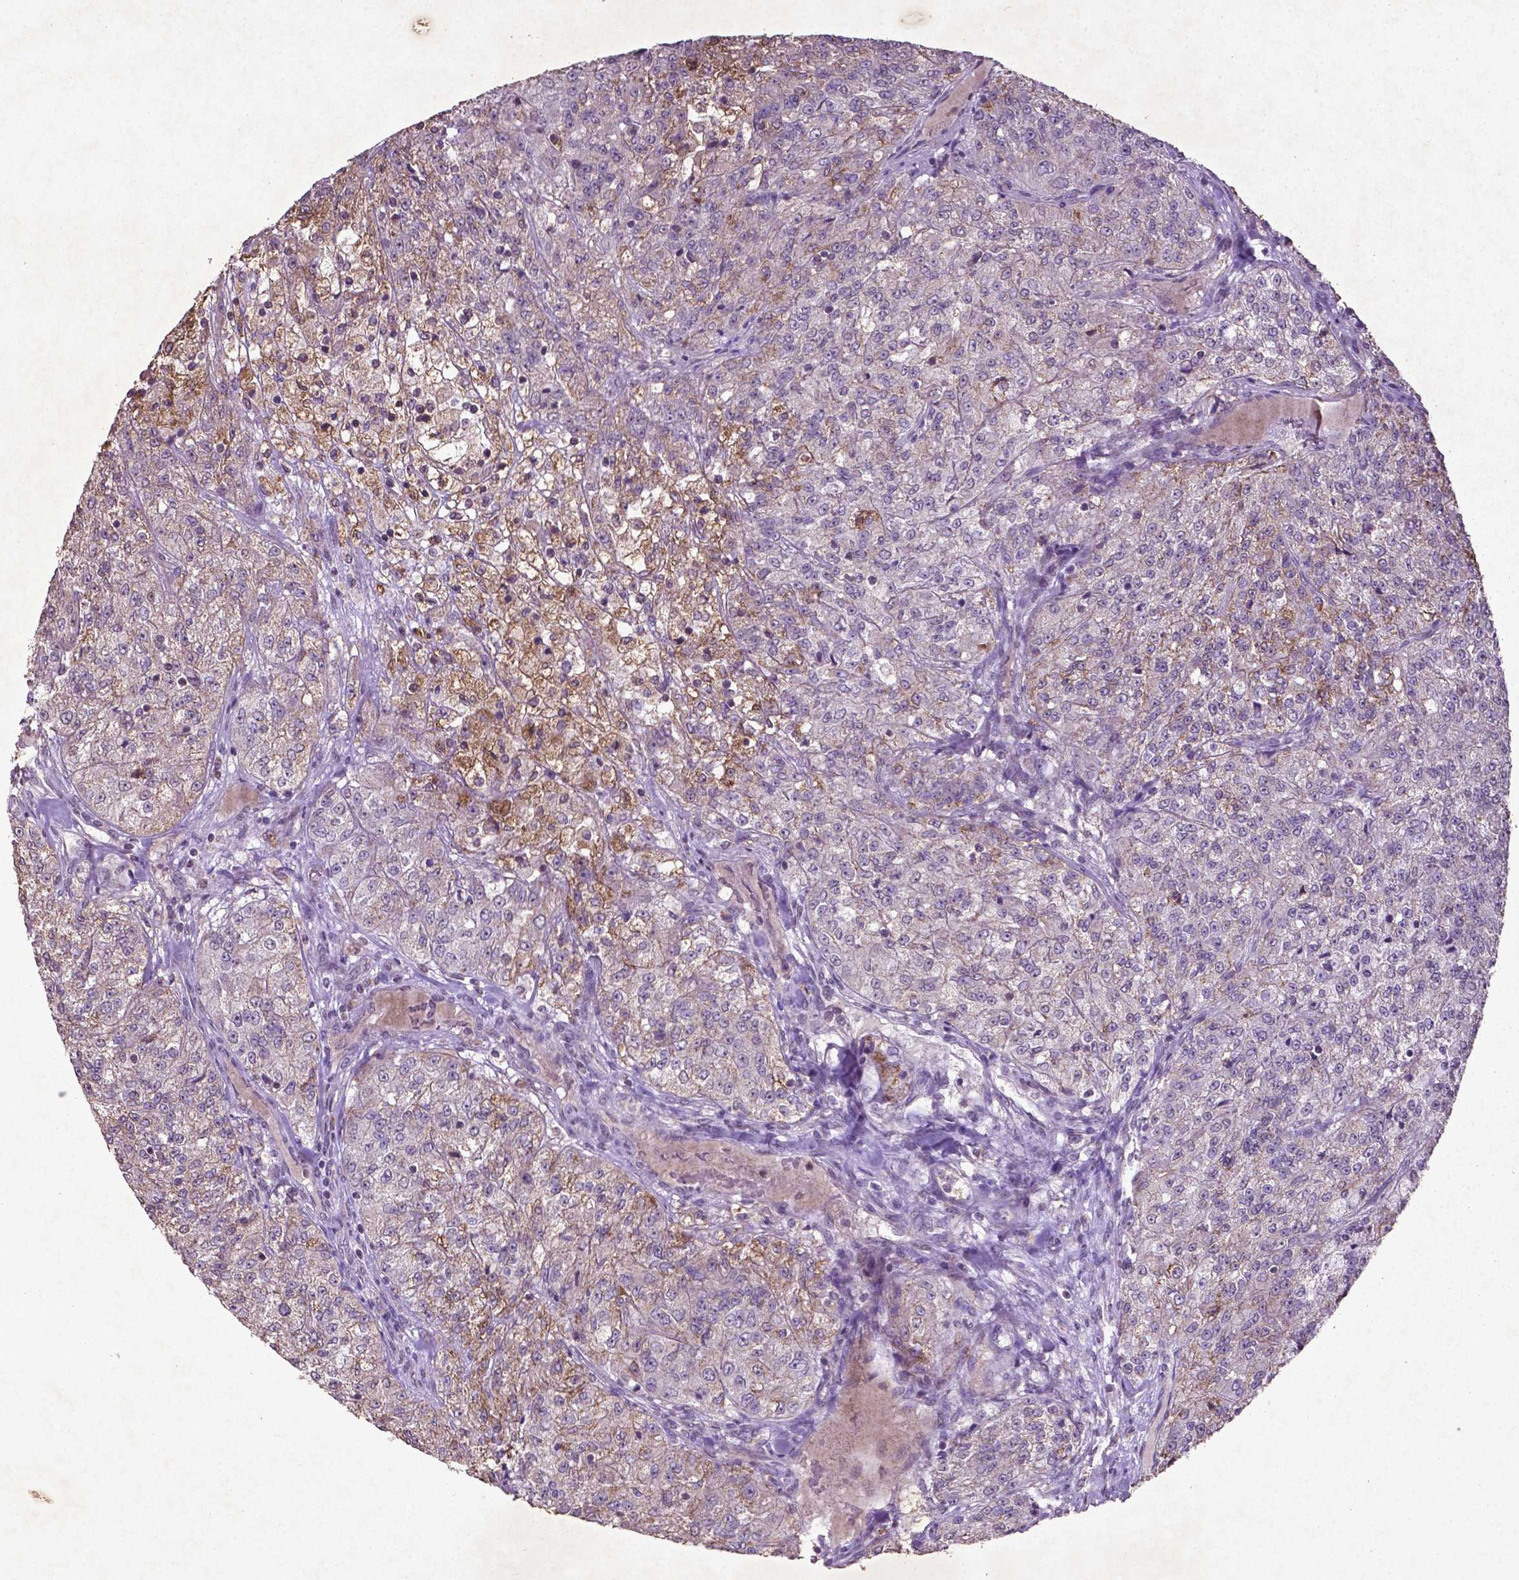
{"staining": {"intensity": "moderate", "quantity": "<25%", "location": "cytoplasmic/membranous"}, "tissue": "renal cancer", "cell_type": "Tumor cells", "image_type": "cancer", "snomed": [{"axis": "morphology", "description": "Adenocarcinoma, NOS"}, {"axis": "topography", "description": "Kidney"}], "caption": "The photomicrograph demonstrates immunohistochemical staining of adenocarcinoma (renal). There is moderate cytoplasmic/membranous staining is seen in approximately <25% of tumor cells.", "gene": "MTOR", "patient": {"sex": "female", "age": 63}}